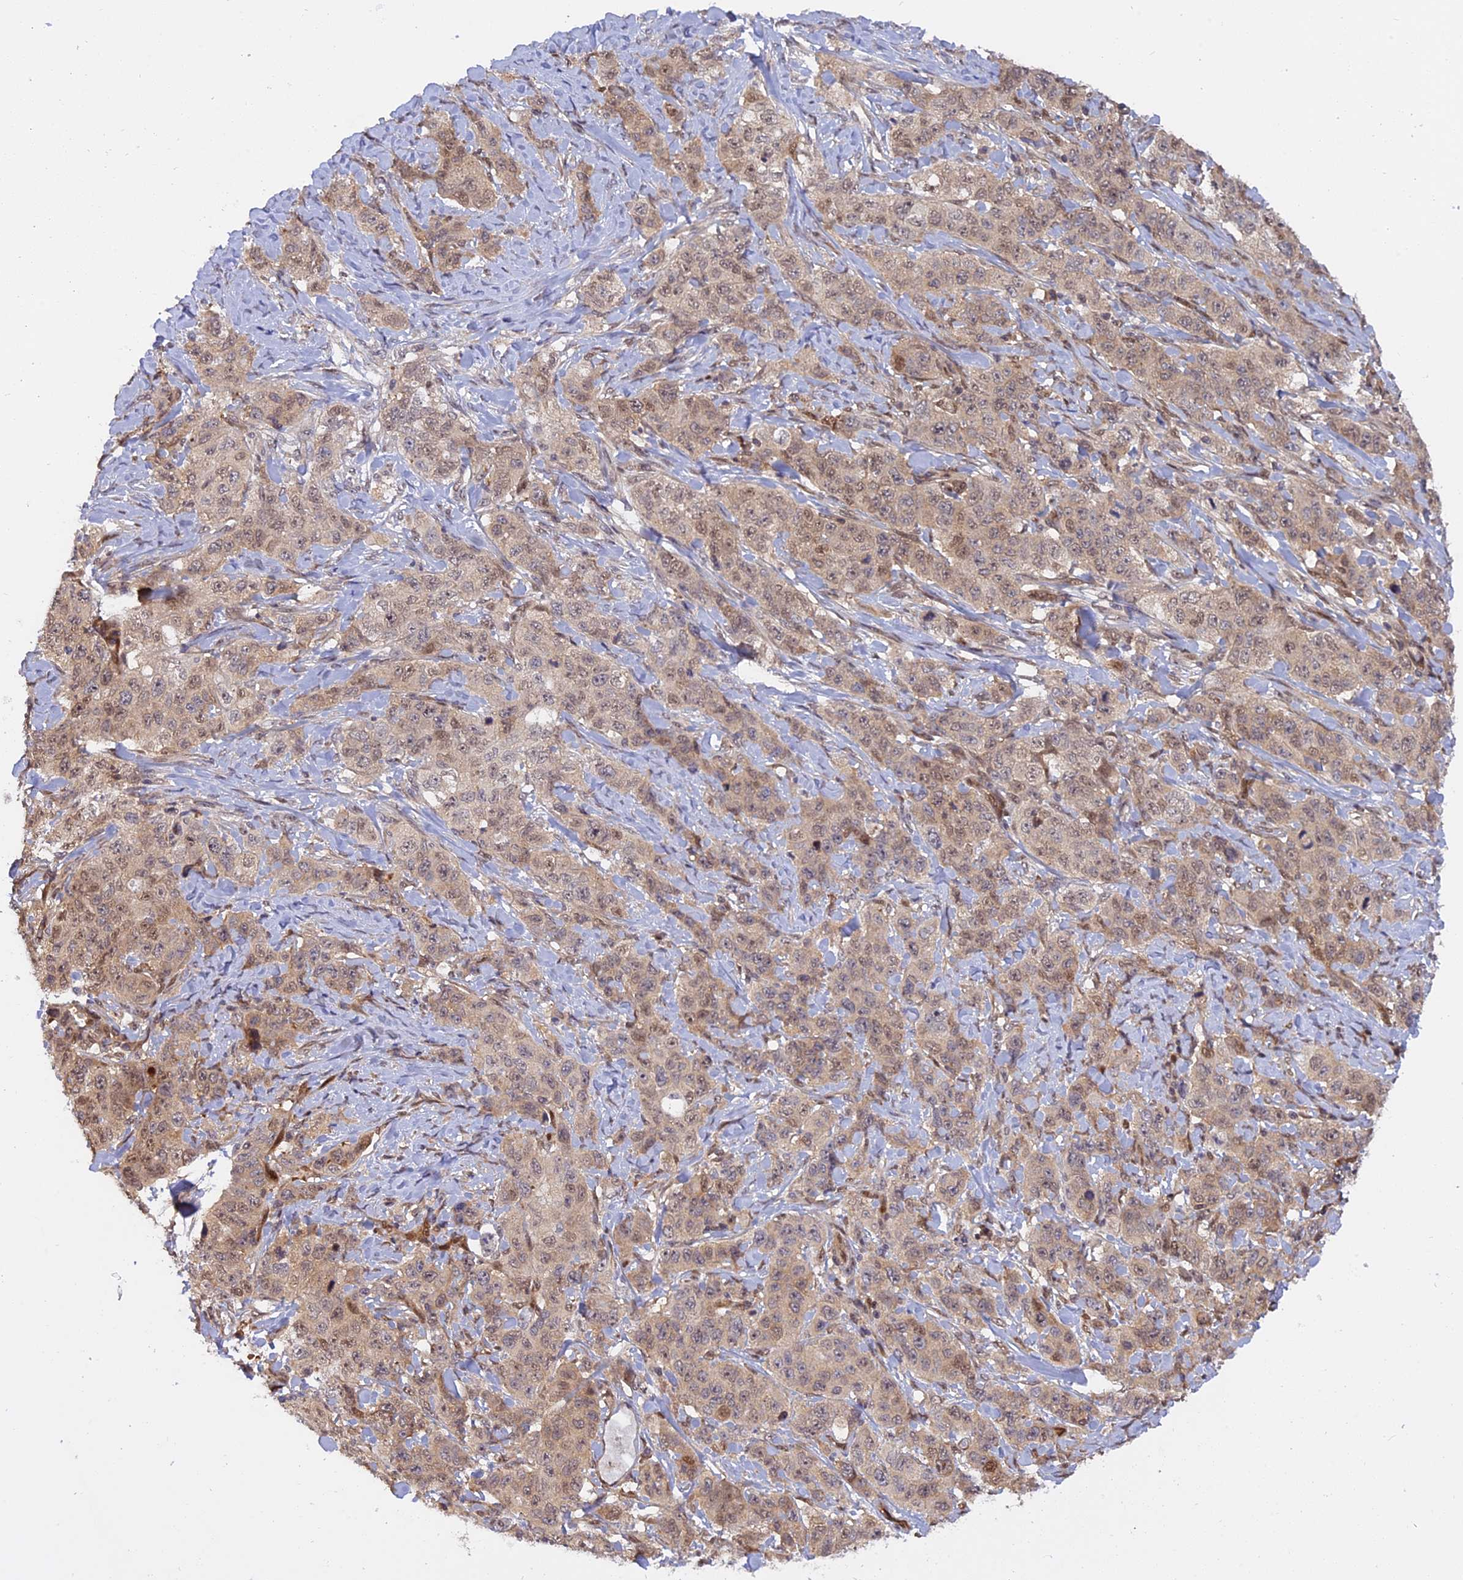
{"staining": {"intensity": "weak", "quantity": "25%-75%", "location": "cytoplasmic/membranous,nuclear"}, "tissue": "stomach cancer", "cell_type": "Tumor cells", "image_type": "cancer", "snomed": [{"axis": "morphology", "description": "Adenocarcinoma, NOS"}, {"axis": "topography", "description": "Stomach"}], "caption": "Adenocarcinoma (stomach) stained with DAB immunohistochemistry exhibits low levels of weak cytoplasmic/membranous and nuclear expression in about 25%-75% of tumor cells.", "gene": "ZNF428", "patient": {"sex": "male", "age": 48}}